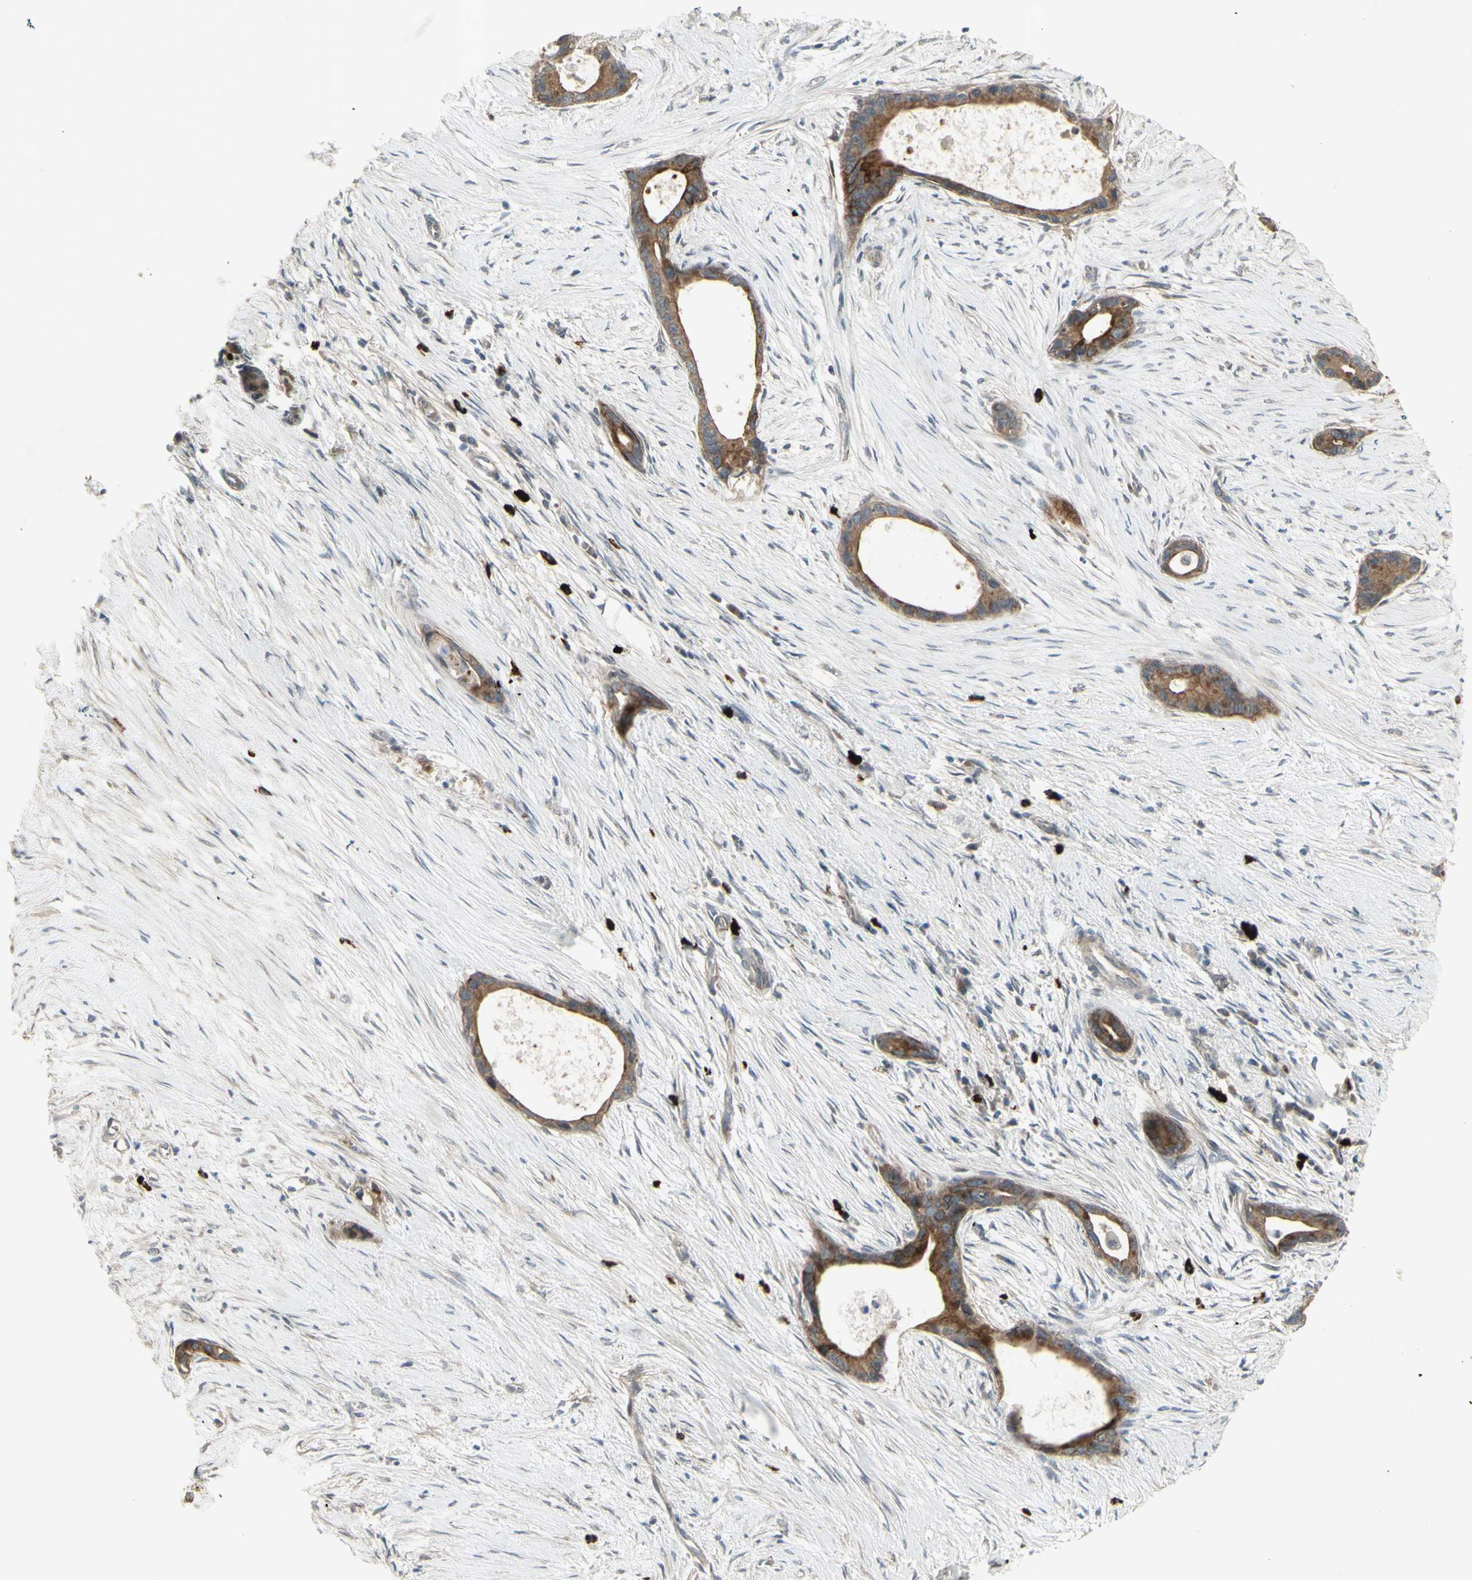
{"staining": {"intensity": "moderate", "quantity": ">75%", "location": "cytoplasmic/membranous"}, "tissue": "liver cancer", "cell_type": "Tumor cells", "image_type": "cancer", "snomed": [{"axis": "morphology", "description": "Cholangiocarcinoma"}, {"axis": "topography", "description": "Liver"}], "caption": "Immunohistochemical staining of human liver cancer (cholangiocarcinoma) shows moderate cytoplasmic/membranous protein positivity in approximately >75% of tumor cells. The staining was performed using DAB (3,3'-diaminobenzidine), with brown indicating positive protein expression. Nuclei are stained blue with hematoxylin.", "gene": "GRAMD1B", "patient": {"sex": "female", "age": 55}}